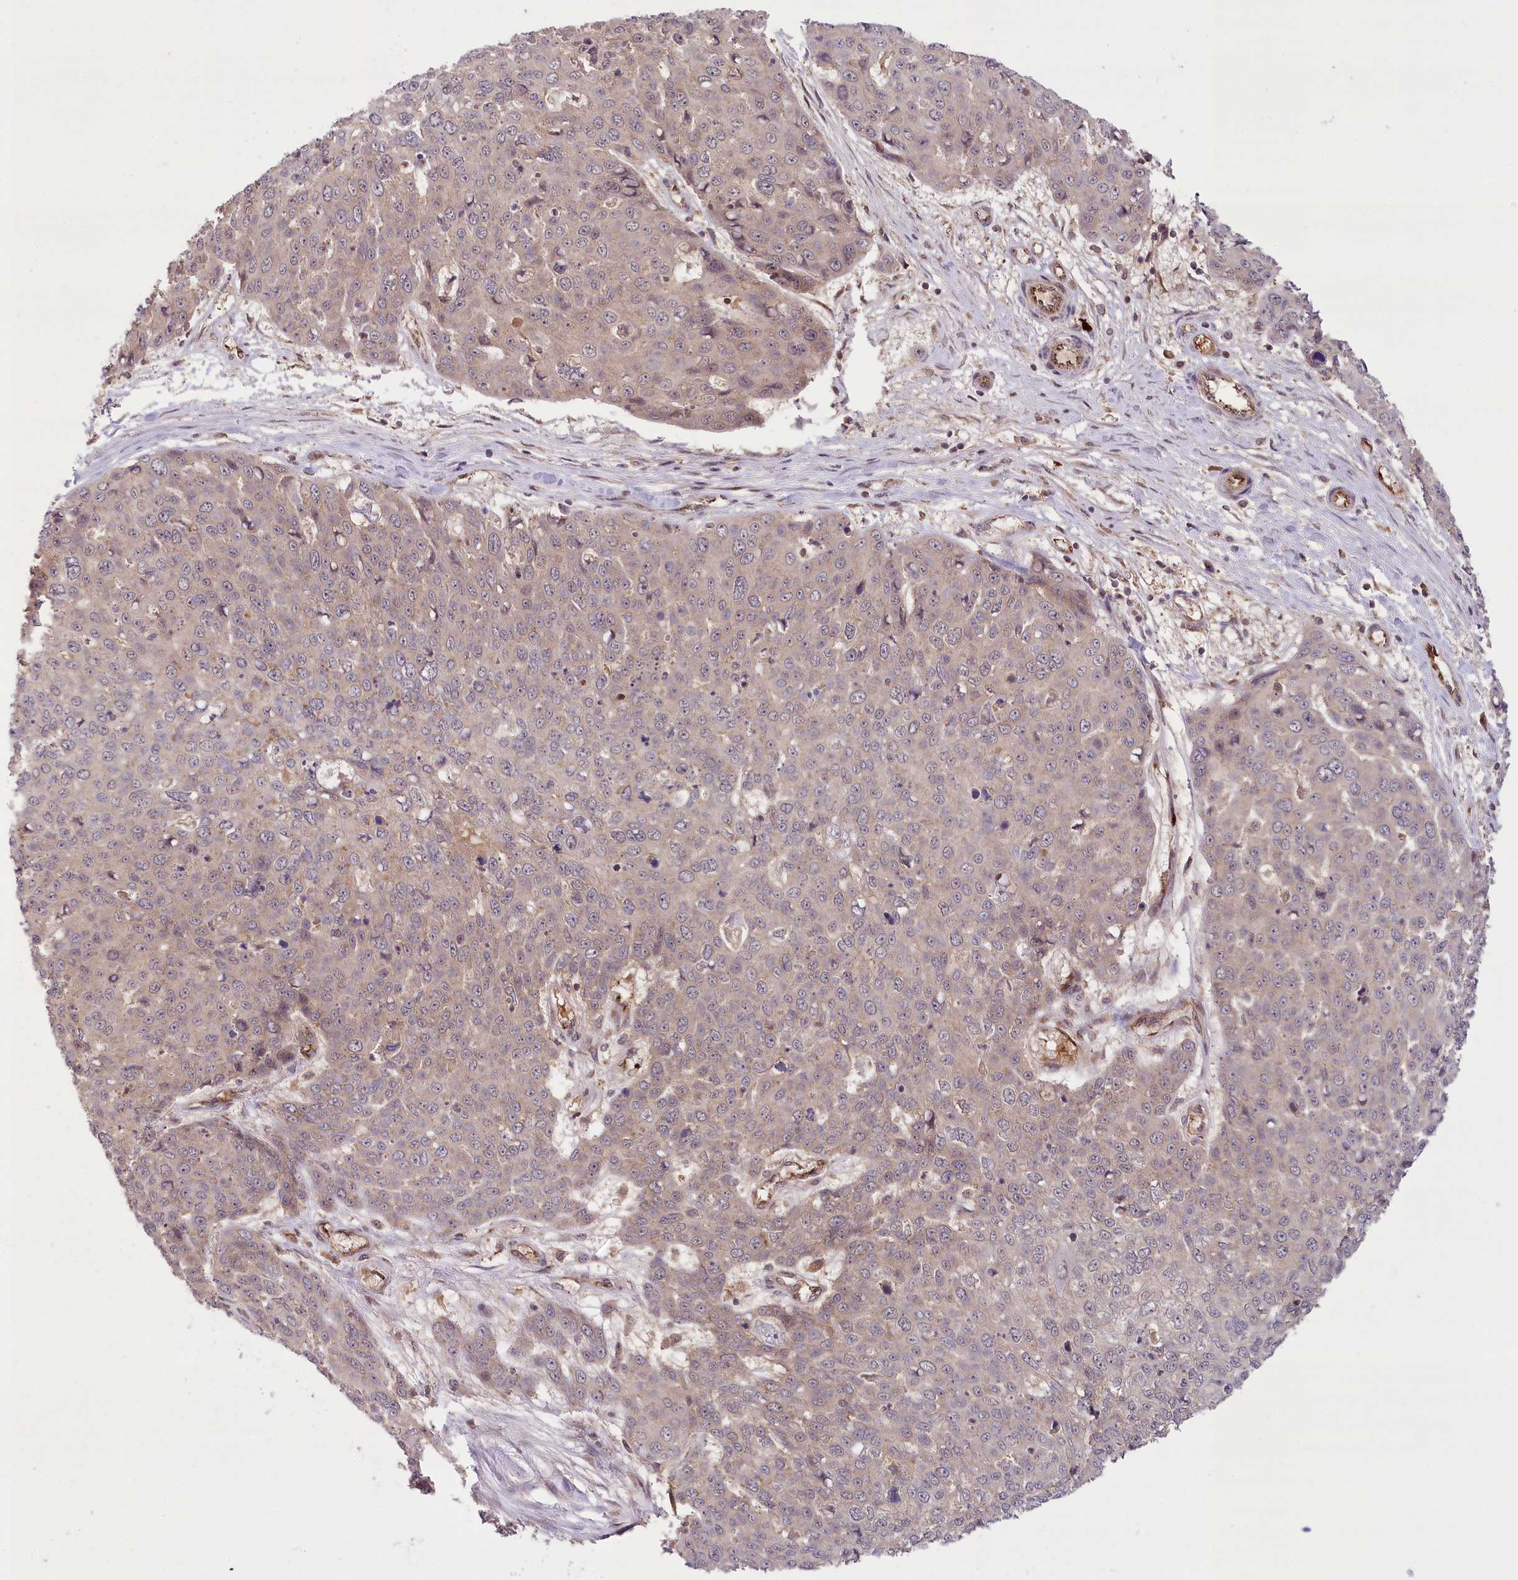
{"staining": {"intensity": "weak", "quantity": "<25%", "location": "cytoplasmic/membranous"}, "tissue": "skin cancer", "cell_type": "Tumor cells", "image_type": "cancer", "snomed": [{"axis": "morphology", "description": "Squamous cell carcinoma, NOS"}, {"axis": "topography", "description": "Skin"}], "caption": "Tumor cells show no significant protein positivity in skin squamous cell carcinoma. (Brightfield microscopy of DAB IHC at high magnification).", "gene": "CARD19", "patient": {"sex": "male", "age": 71}}